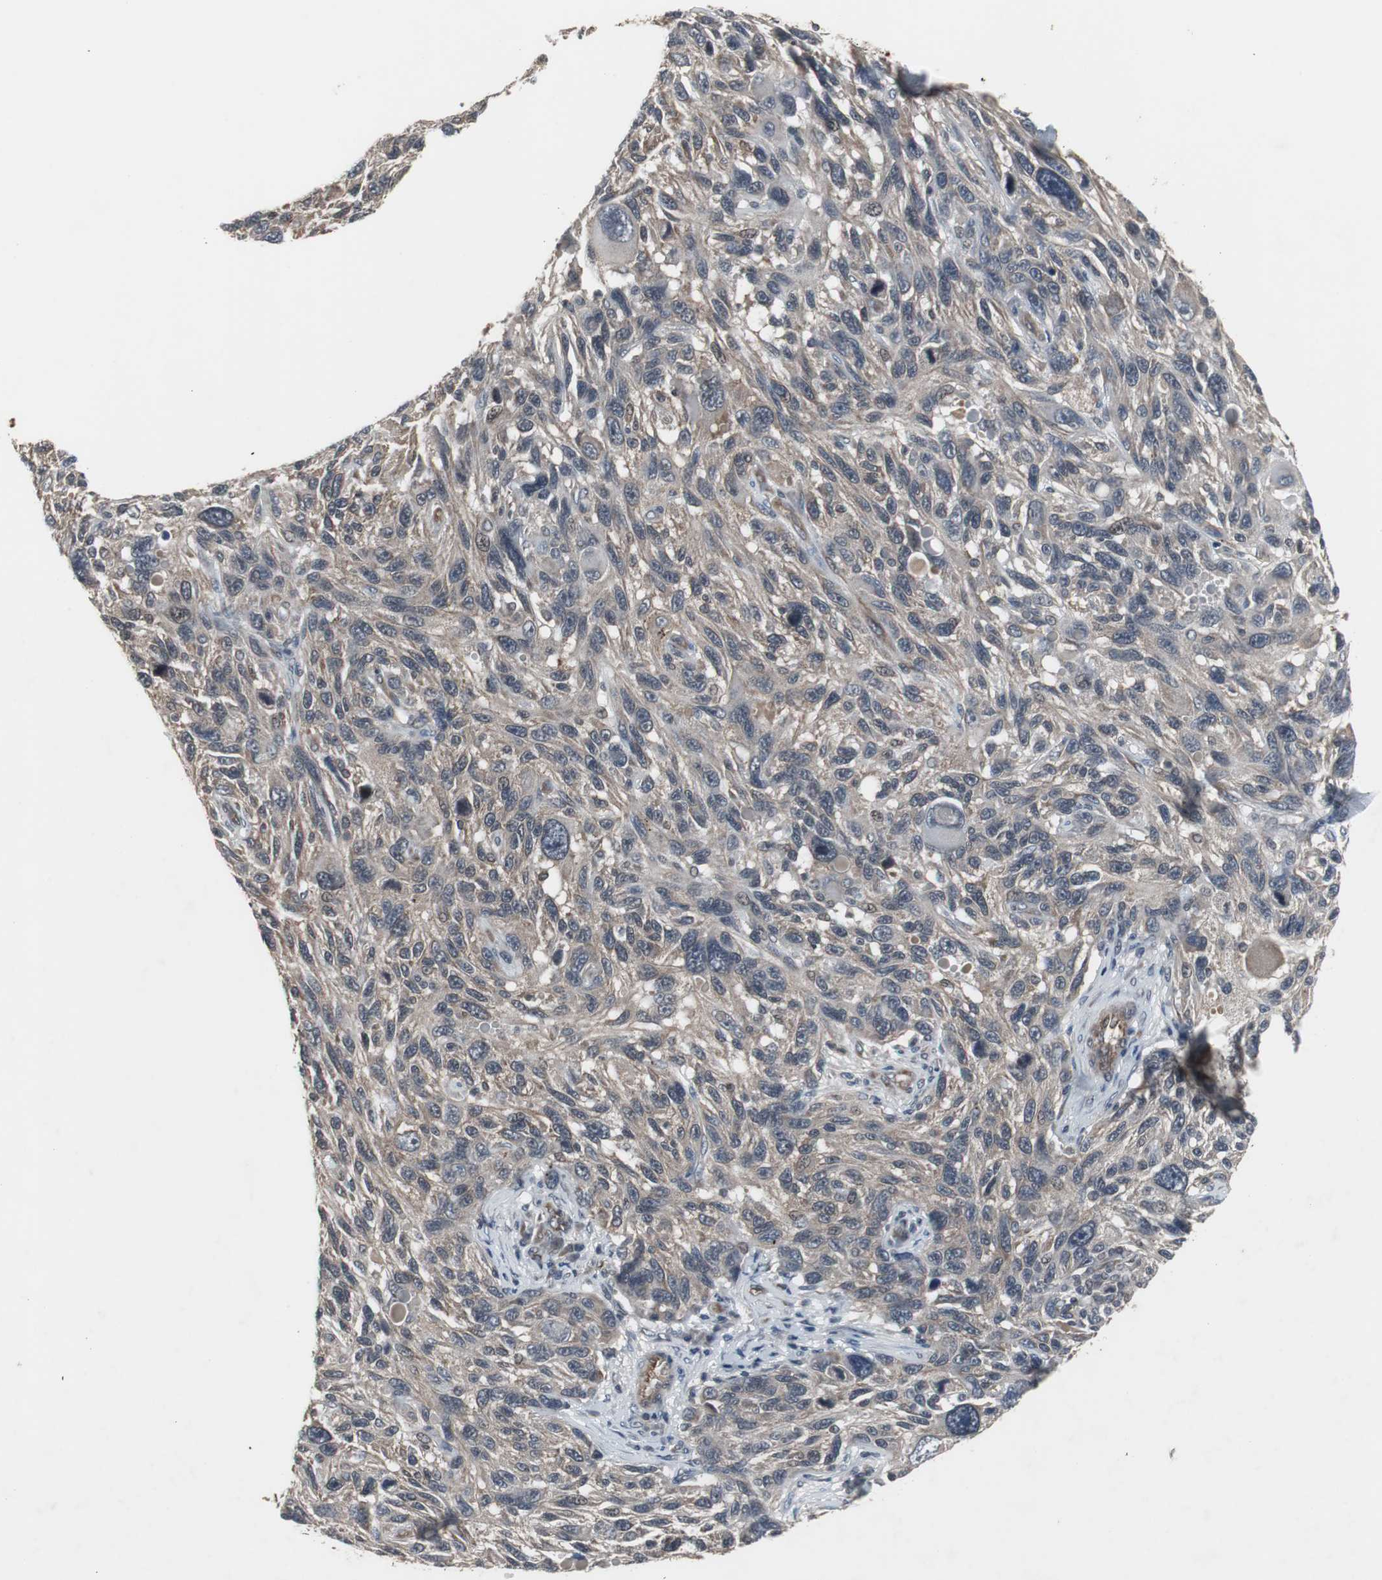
{"staining": {"intensity": "weak", "quantity": ">75%", "location": "cytoplasmic/membranous"}, "tissue": "melanoma", "cell_type": "Tumor cells", "image_type": "cancer", "snomed": [{"axis": "morphology", "description": "Malignant melanoma, NOS"}, {"axis": "topography", "description": "Skin"}], "caption": "This micrograph exhibits immunohistochemistry staining of melanoma, with low weak cytoplasmic/membranous positivity in approximately >75% of tumor cells.", "gene": "ATP2B2", "patient": {"sex": "male", "age": 53}}